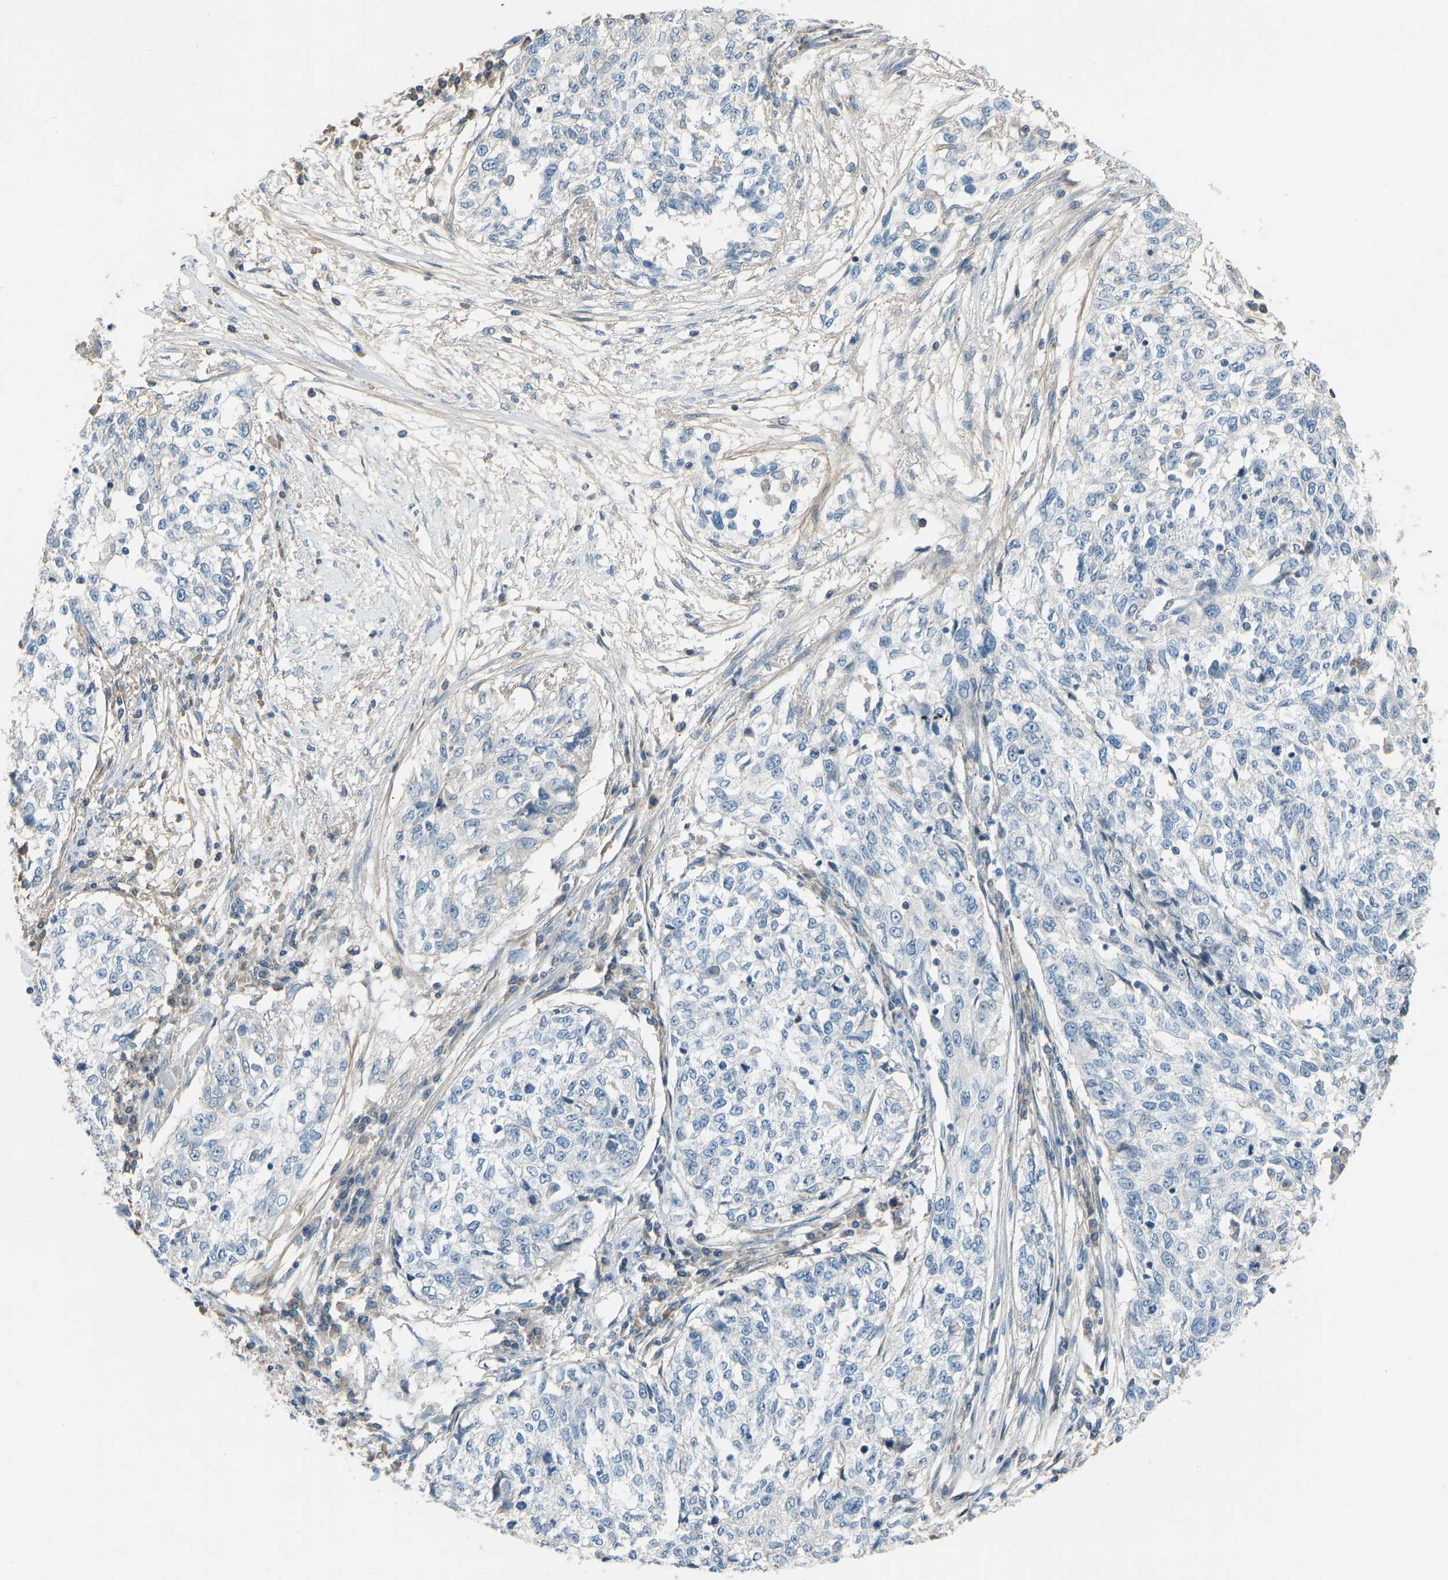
{"staining": {"intensity": "negative", "quantity": "none", "location": "none"}, "tissue": "cervical cancer", "cell_type": "Tumor cells", "image_type": "cancer", "snomed": [{"axis": "morphology", "description": "Squamous cell carcinoma, NOS"}, {"axis": "topography", "description": "Cervix"}], "caption": "Immunohistochemistry (IHC) photomicrograph of neoplastic tissue: cervical cancer (squamous cell carcinoma) stained with DAB (3,3'-diaminobenzidine) demonstrates no significant protein expression in tumor cells. The staining was performed using DAB (3,3'-diaminobenzidine) to visualize the protein expression in brown, while the nuclei were stained in blue with hematoxylin (Magnification: 20x).", "gene": "FBLN2", "patient": {"sex": "female", "age": 57}}